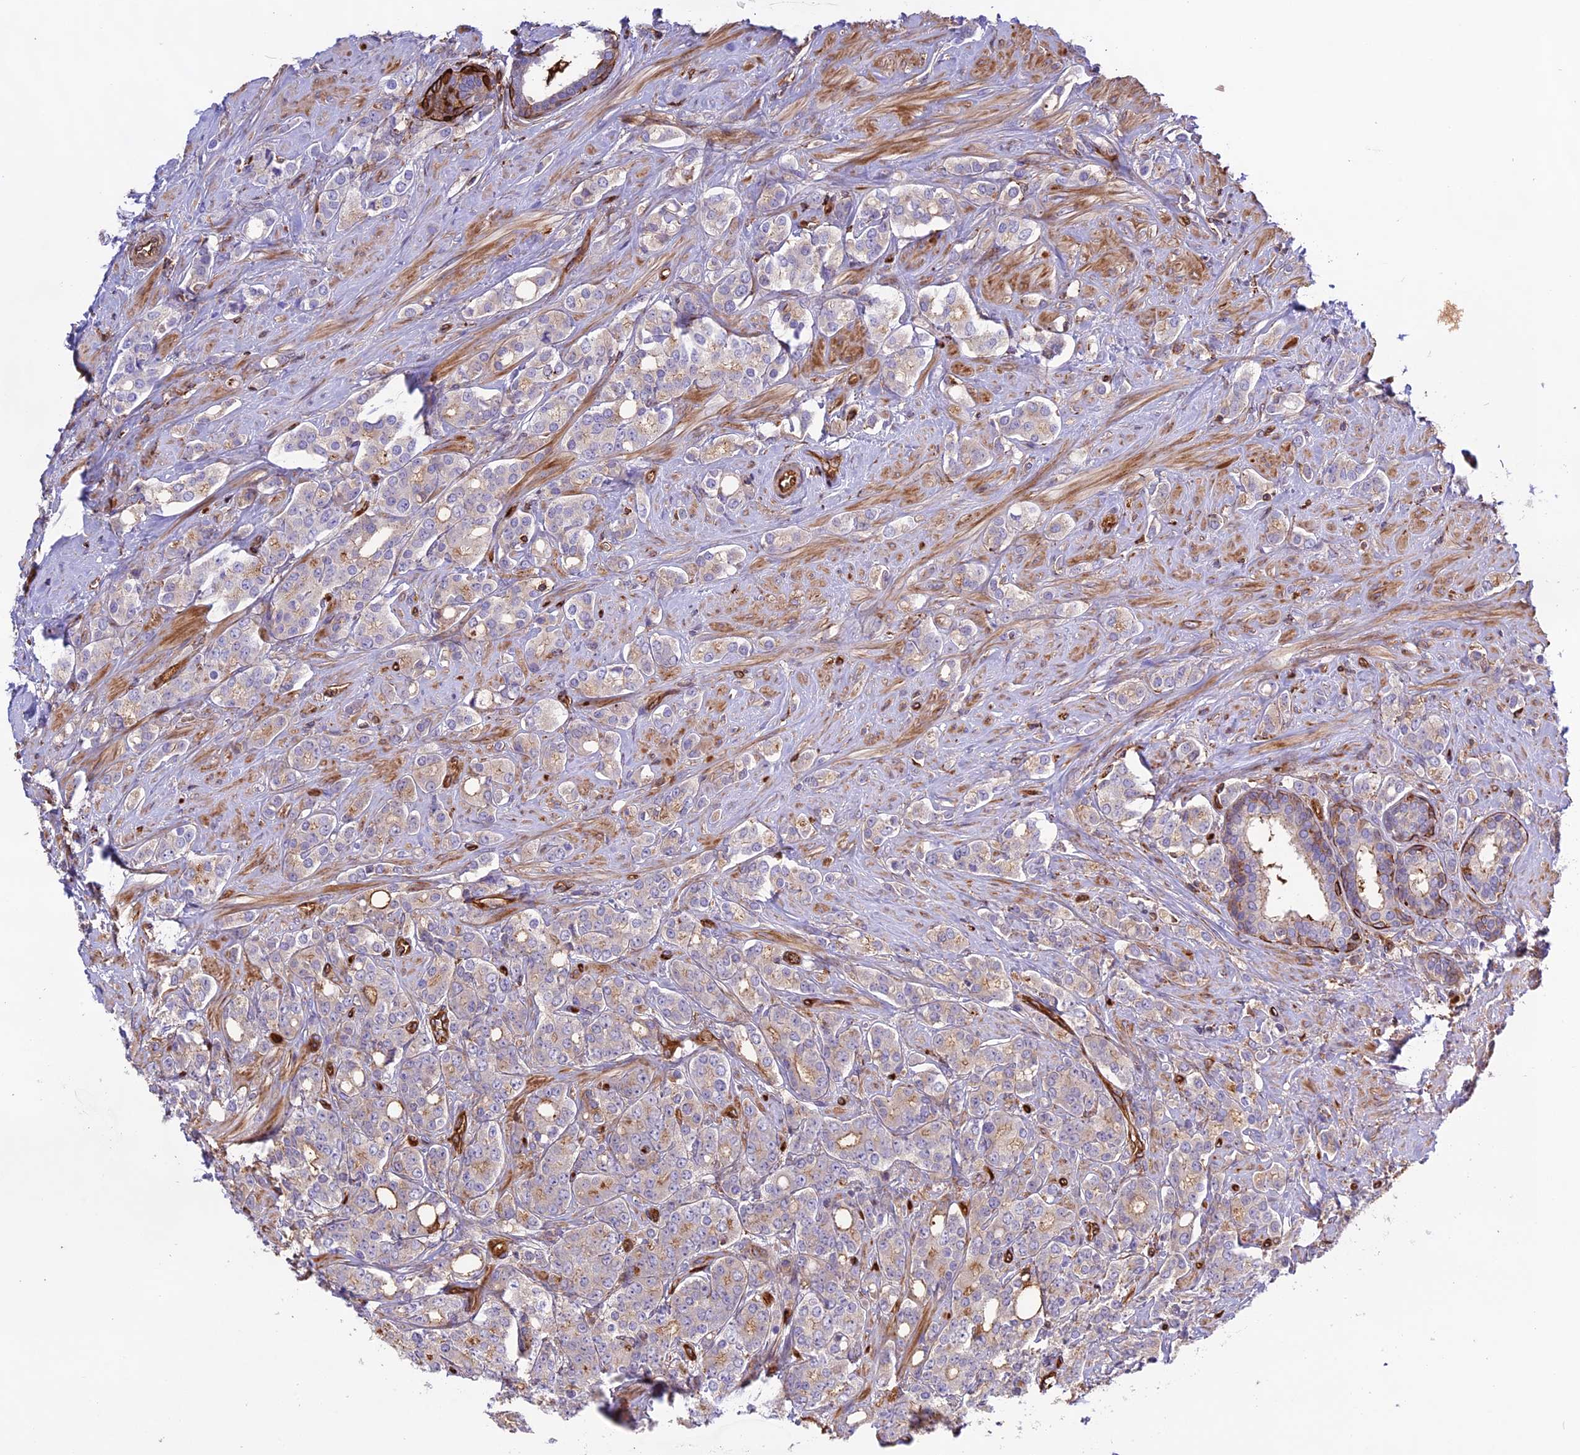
{"staining": {"intensity": "negative", "quantity": "none", "location": "none"}, "tissue": "prostate cancer", "cell_type": "Tumor cells", "image_type": "cancer", "snomed": [{"axis": "morphology", "description": "Adenocarcinoma, High grade"}, {"axis": "topography", "description": "Prostate"}], "caption": "High magnification brightfield microscopy of prostate high-grade adenocarcinoma stained with DAB (3,3'-diaminobenzidine) (brown) and counterstained with hematoxylin (blue): tumor cells show no significant staining.", "gene": "CD99L2", "patient": {"sex": "male", "age": 62}}